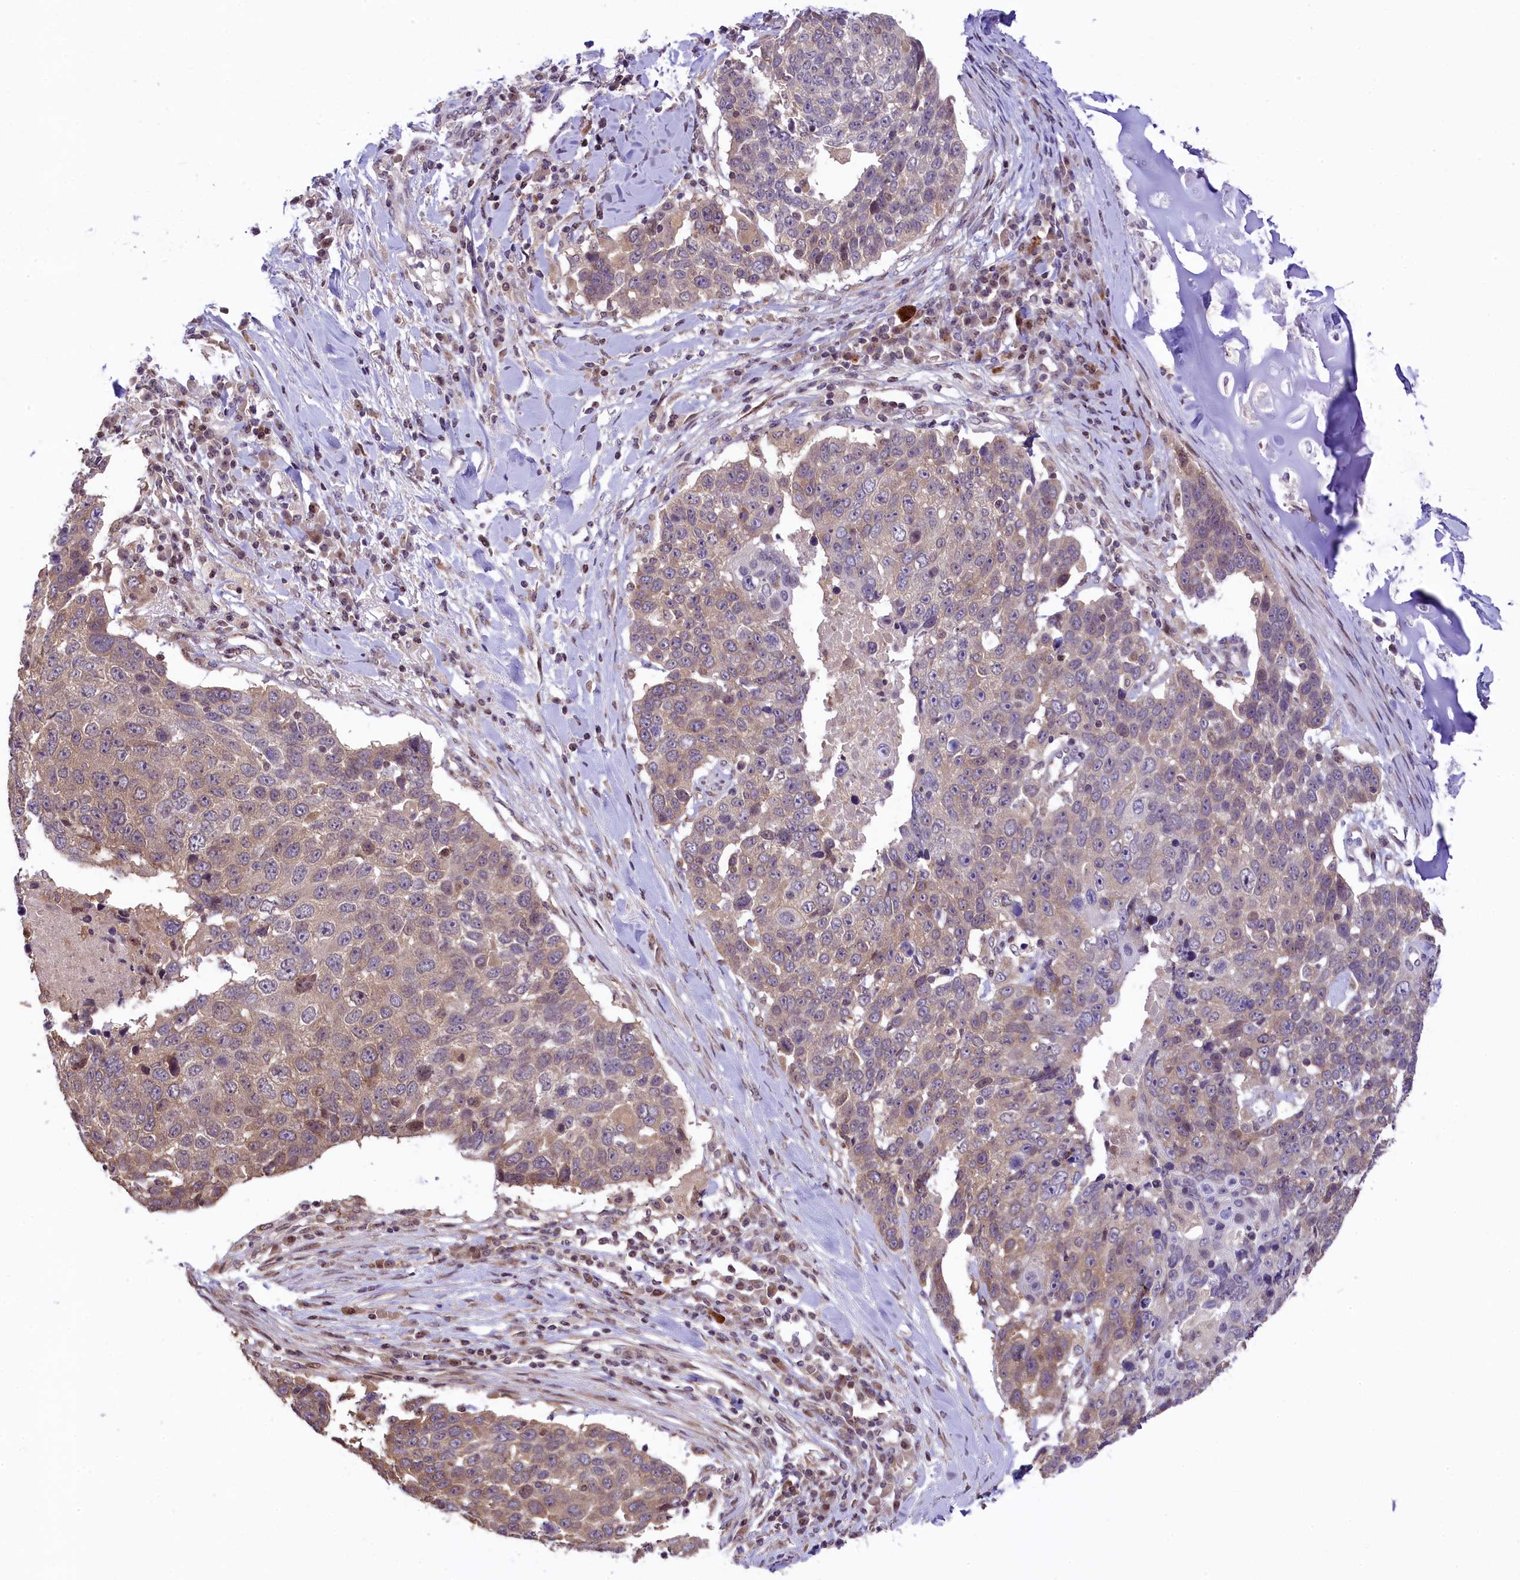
{"staining": {"intensity": "weak", "quantity": ">75%", "location": "cytoplasmic/membranous"}, "tissue": "lung cancer", "cell_type": "Tumor cells", "image_type": "cancer", "snomed": [{"axis": "morphology", "description": "Squamous cell carcinoma, NOS"}, {"axis": "topography", "description": "Lung"}], "caption": "Weak cytoplasmic/membranous protein staining is appreciated in approximately >75% of tumor cells in squamous cell carcinoma (lung).", "gene": "RBBP8", "patient": {"sex": "male", "age": 66}}